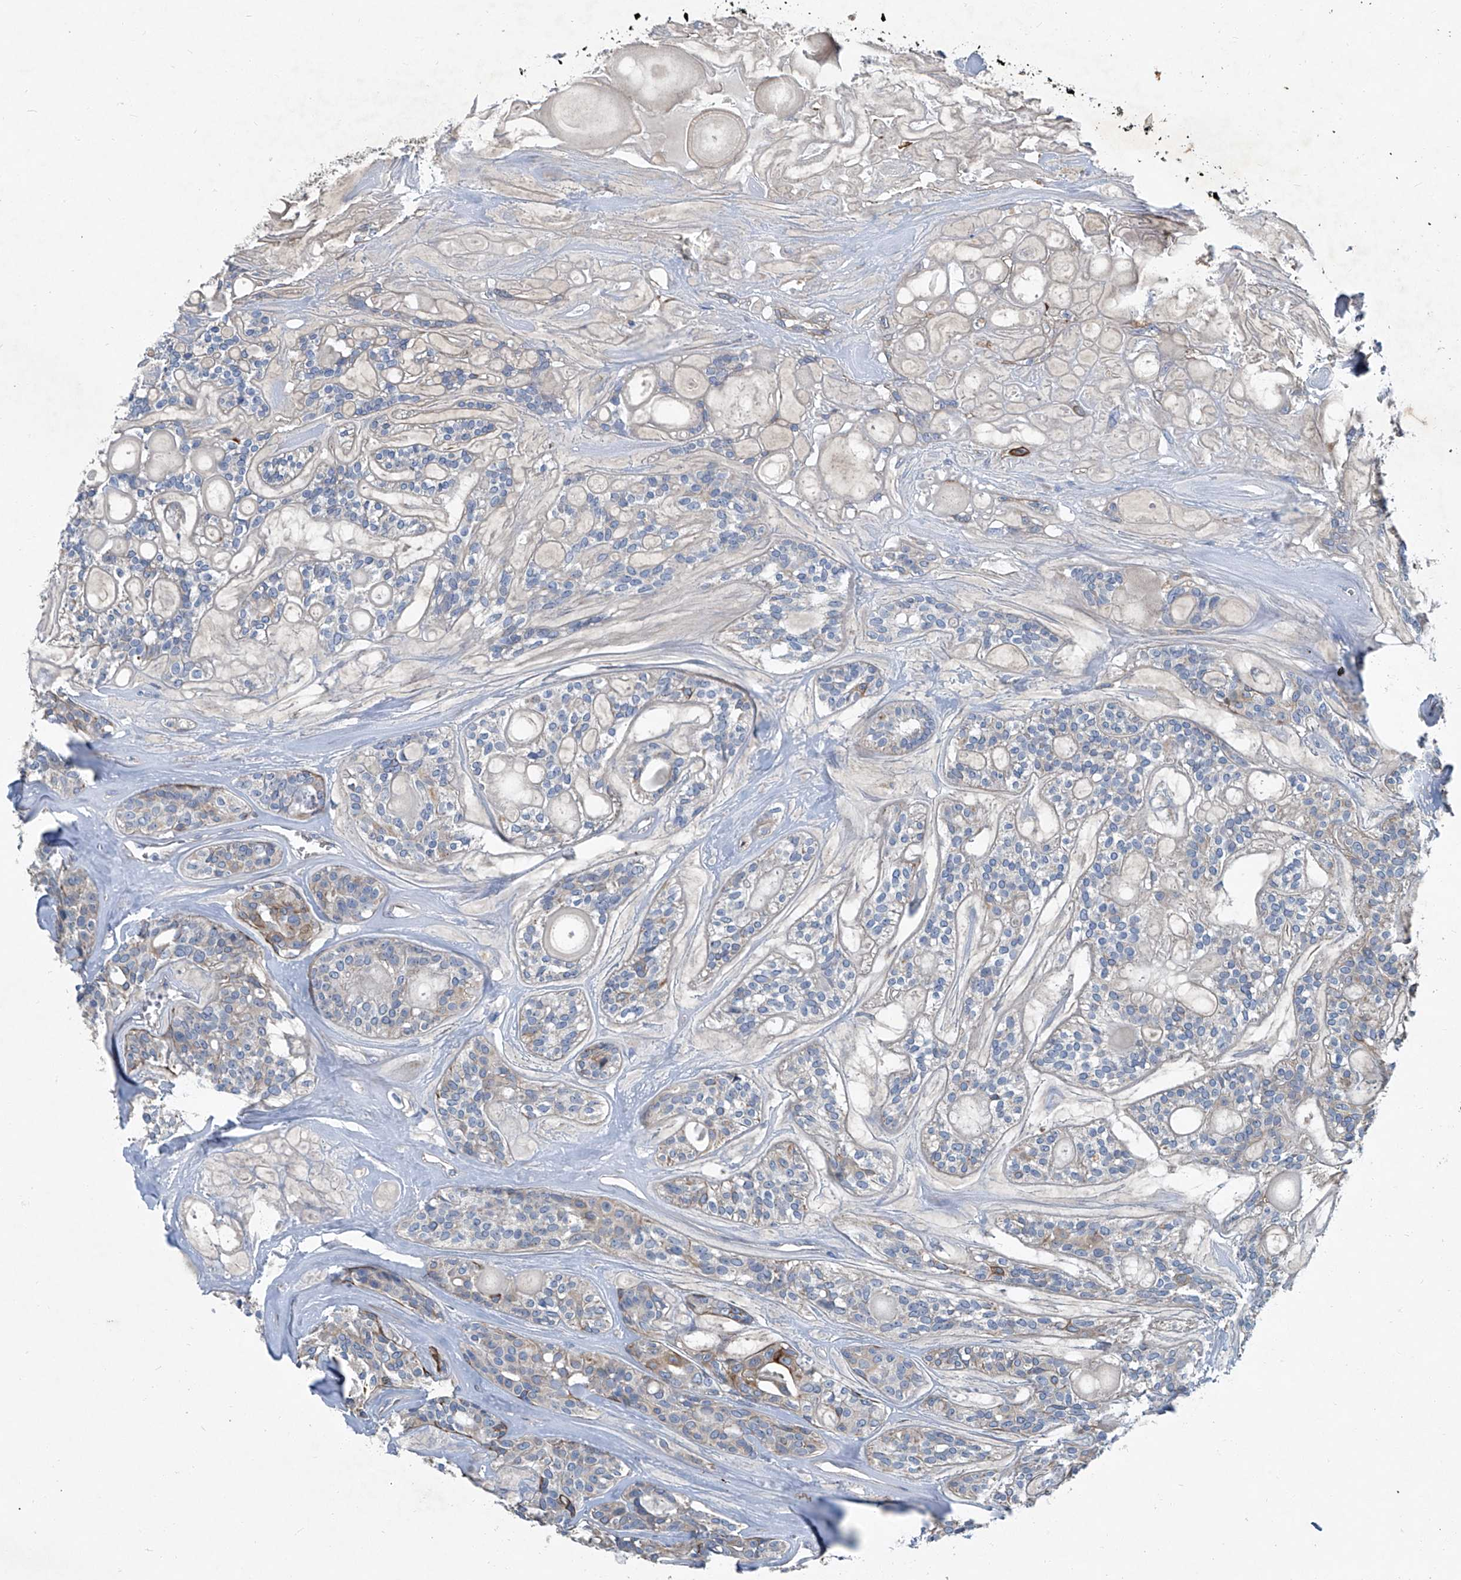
{"staining": {"intensity": "negative", "quantity": "none", "location": "none"}, "tissue": "head and neck cancer", "cell_type": "Tumor cells", "image_type": "cancer", "snomed": [{"axis": "morphology", "description": "Adenocarcinoma, NOS"}, {"axis": "topography", "description": "Head-Neck"}], "caption": "Histopathology image shows no significant protein expression in tumor cells of head and neck cancer.", "gene": "SLC26A11", "patient": {"sex": "male", "age": 66}}